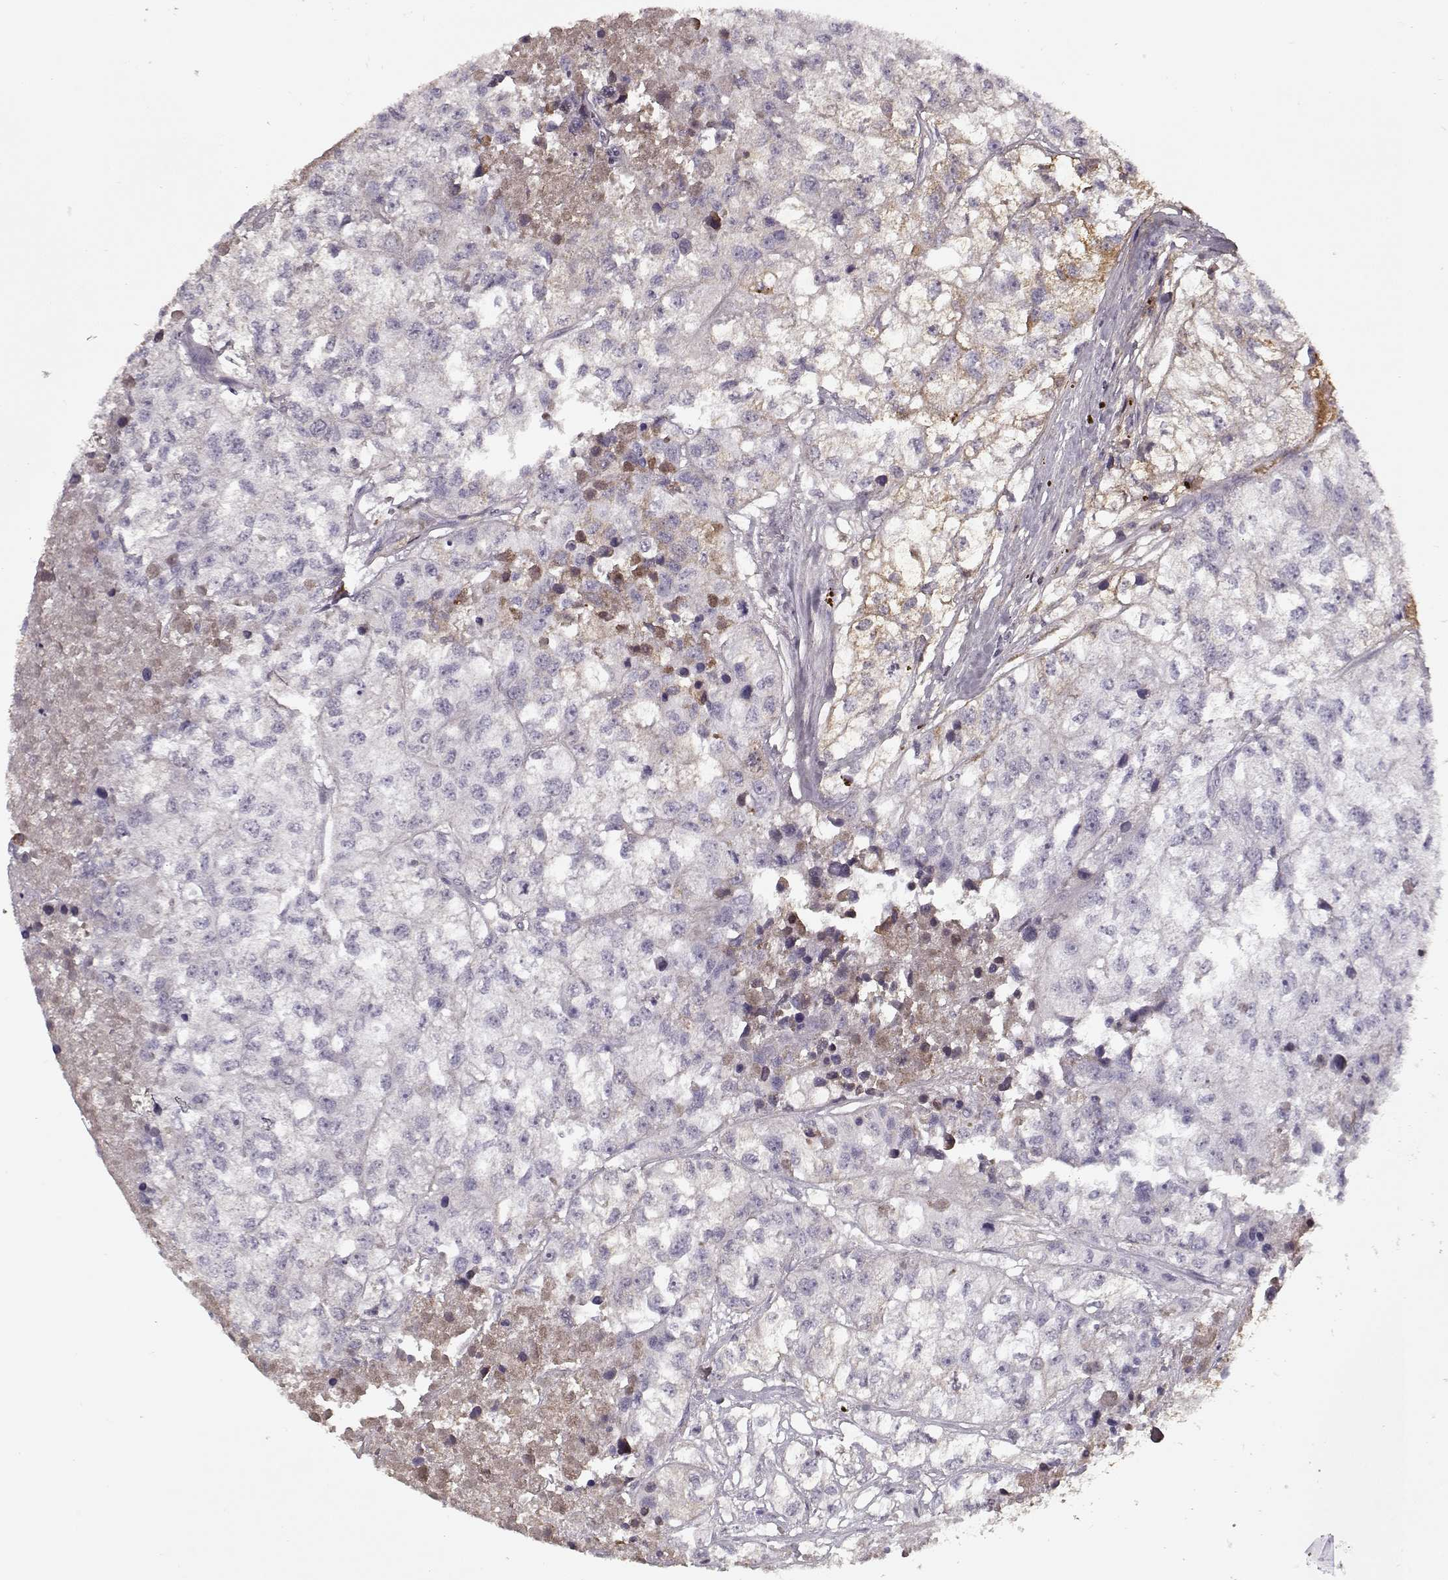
{"staining": {"intensity": "weak", "quantity": "25%-75%", "location": "cytoplasmic/membranous"}, "tissue": "renal cancer", "cell_type": "Tumor cells", "image_type": "cancer", "snomed": [{"axis": "morphology", "description": "Adenocarcinoma, NOS"}, {"axis": "topography", "description": "Kidney"}], "caption": "This is a micrograph of immunohistochemistry staining of renal adenocarcinoma, which shows weak positivity in the cytoplasmic/membranous of tumor cells.", "gene": "LUM", "patient": {"sex": "male", "age": 56}}